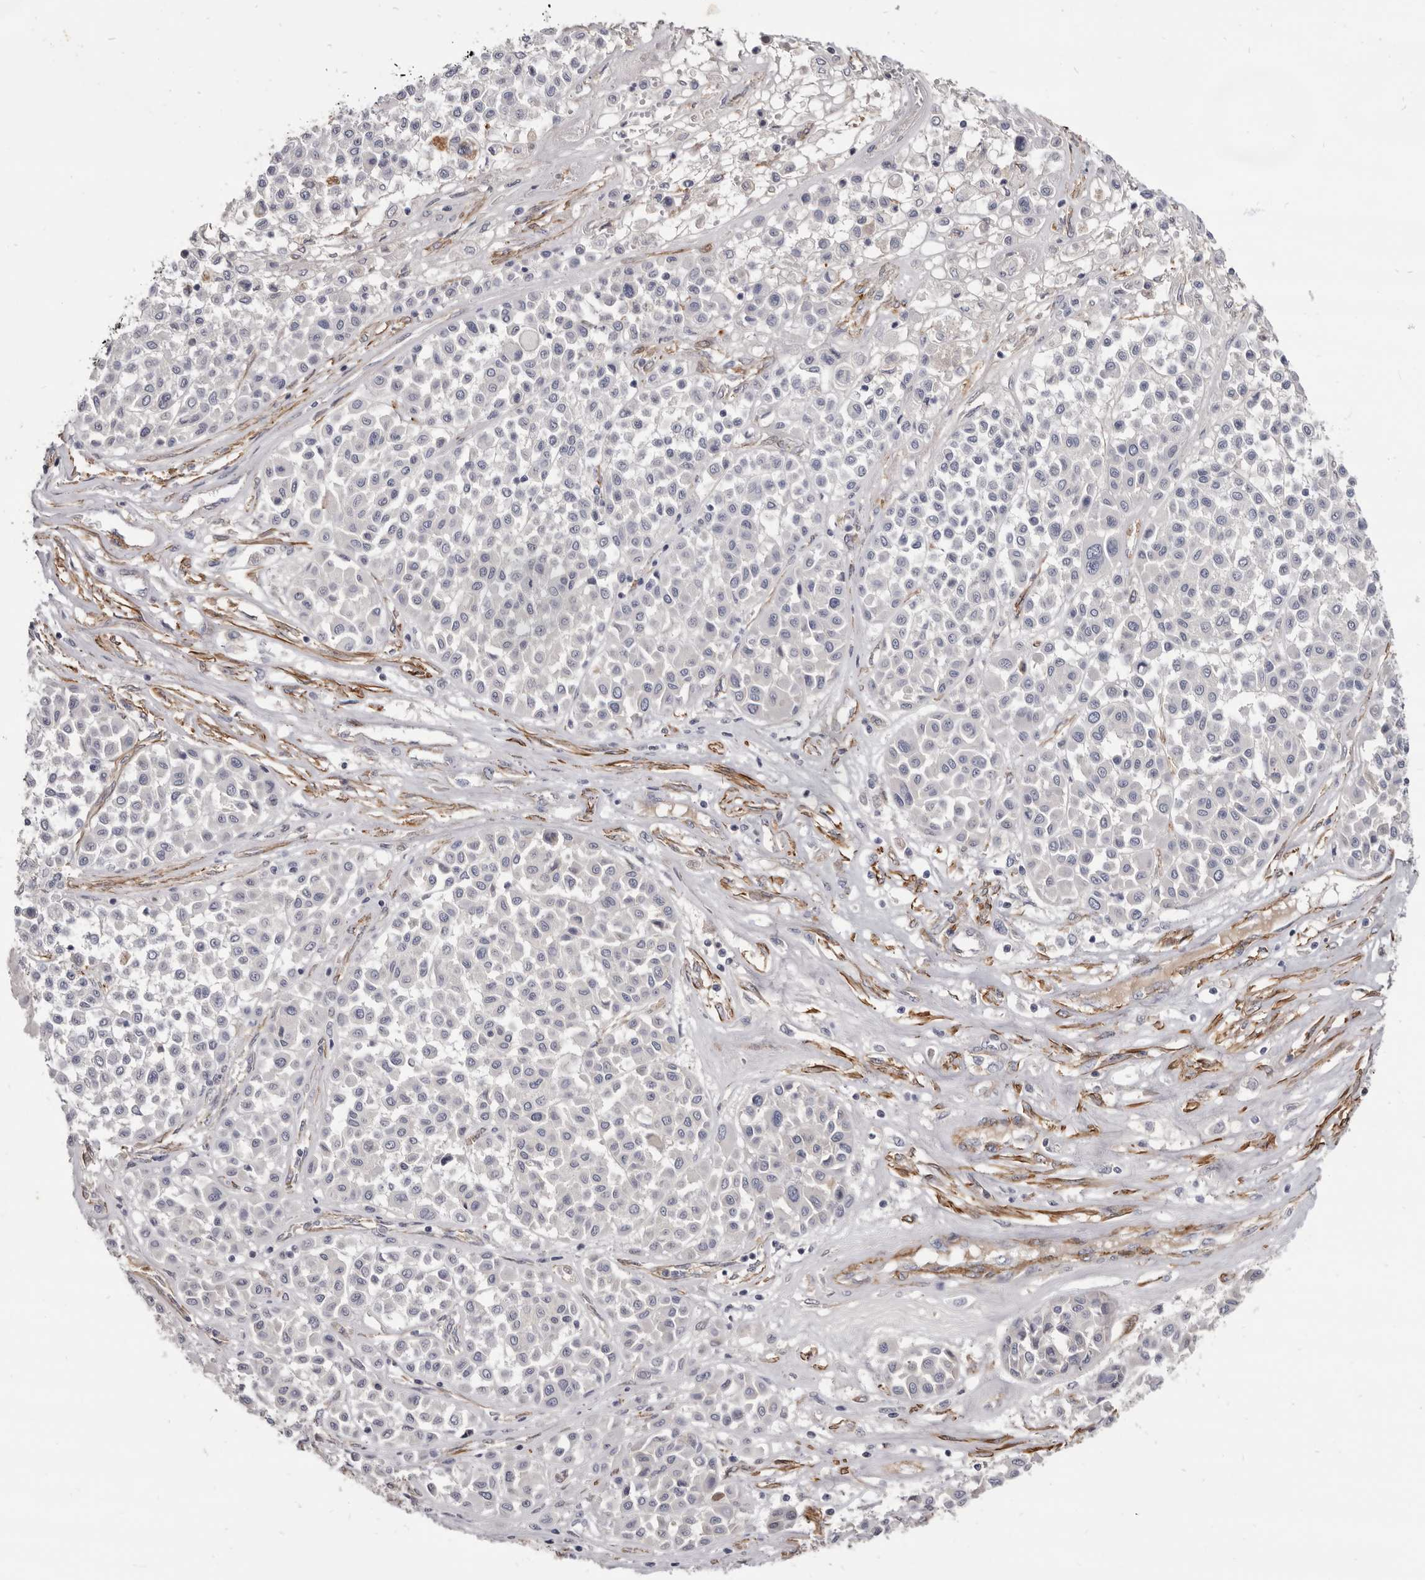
{"staining": {"intensity": "negative", "quantity": "none", "location": "none"}, "tissue": "melanoma", "cell_type": "Tumor cells", "image_type": "cancer", "snomed": [{"axis": "morphology", "description": "Malignant melanoma, Metastatic site"}, {"axis": "topography", "description": "Soft tissue"}], "caption": "Immunohistochemical staining of human melanoma shows no significant expression in tumor cells. (IHC, brightfield microscopy, high magnification).", "gene": "CGN", "patient": {"sex": "male", "age": 41}}